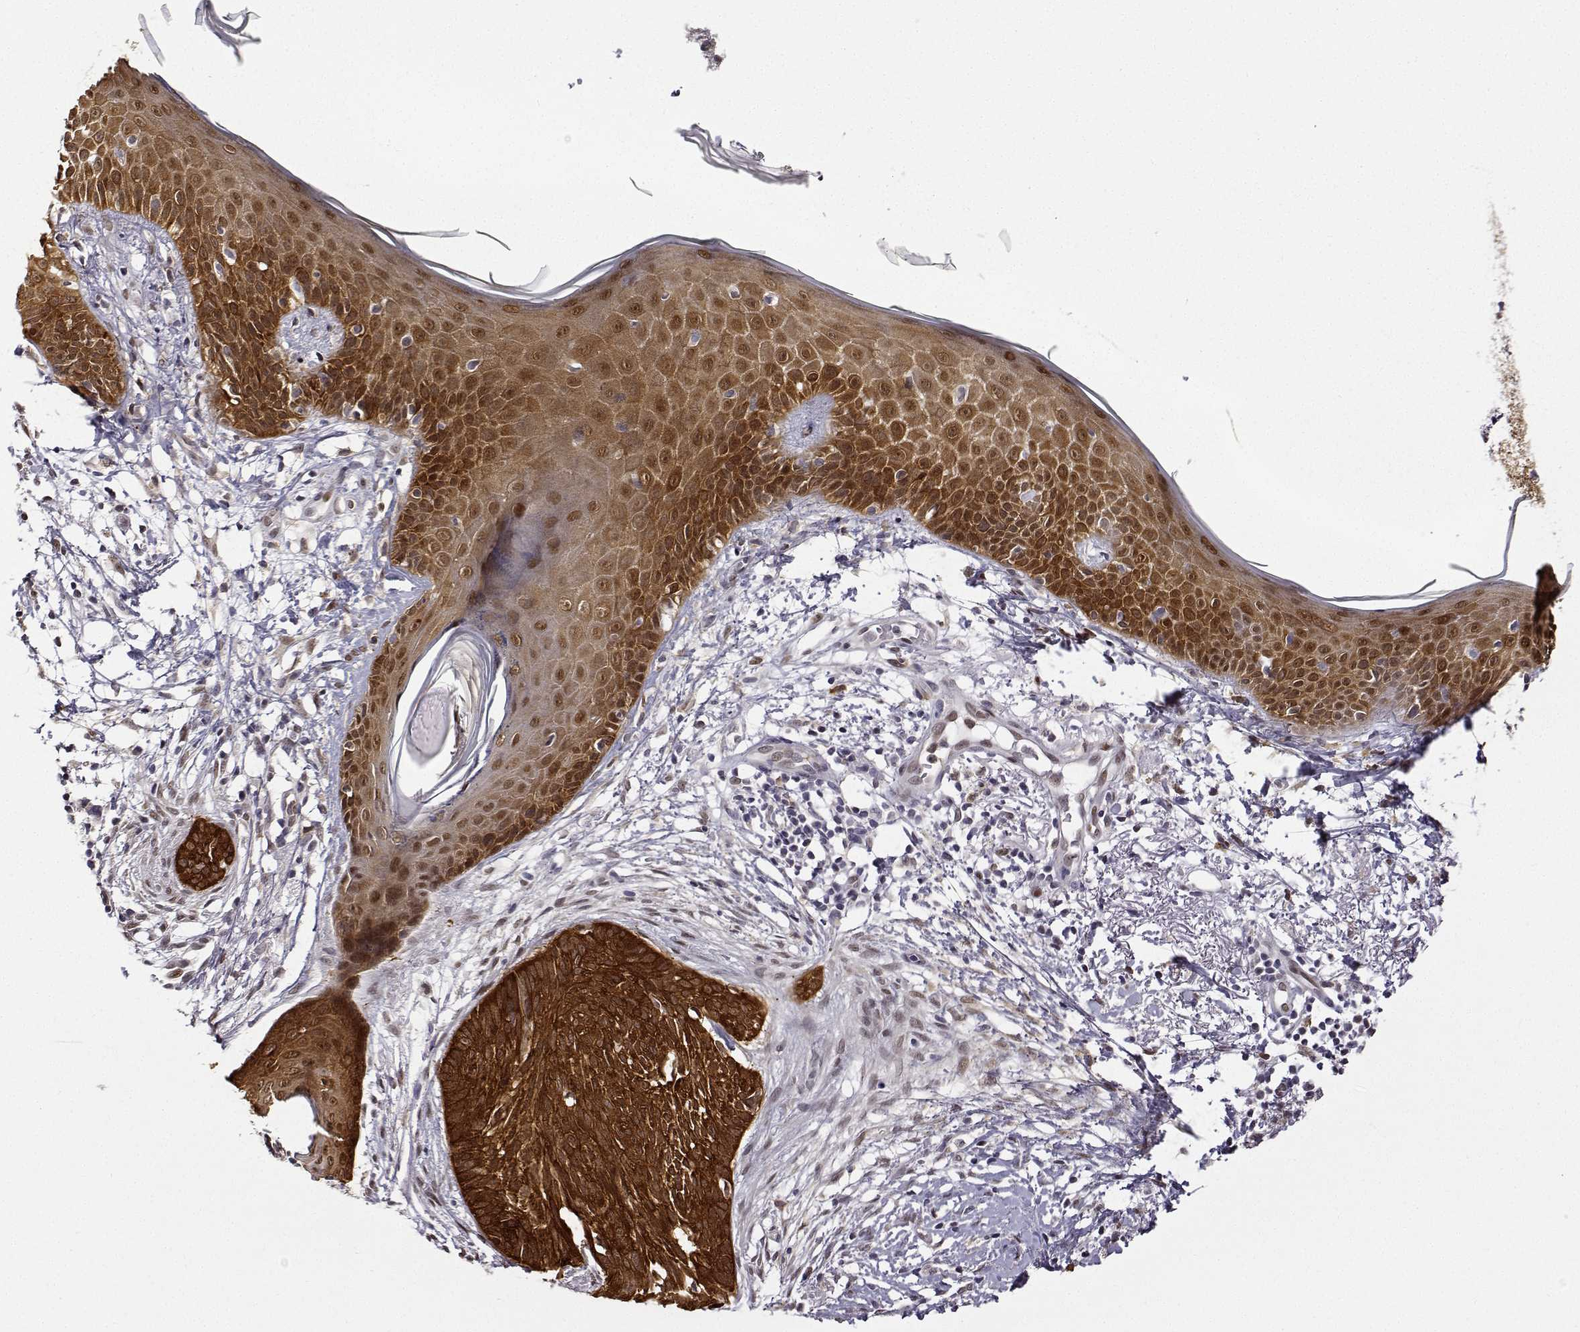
{"staining": {"intensity": "strong", "quantity": ">75%", "location": "cytoplasmic/membranous,nuclear"}, "tissue": "skin cancer", "cell_type": "Tumor cells", "image_type": "cancer", "snomed": [{"axis": "morphology", "description": "Normal tissue, NOS"}, {"axis": "morphology", "description": "Basal cell carcinoma"}, {"axis": "topography", "description": "Skin"}], "caption": "Strong cytoplasmic/membranous and nuclear positivity is seen in about >75% of tumor cells in basal cell carcinoma (skin).", "gene": "PHGDH", "patient": {"sex": "male", "age": 84}}